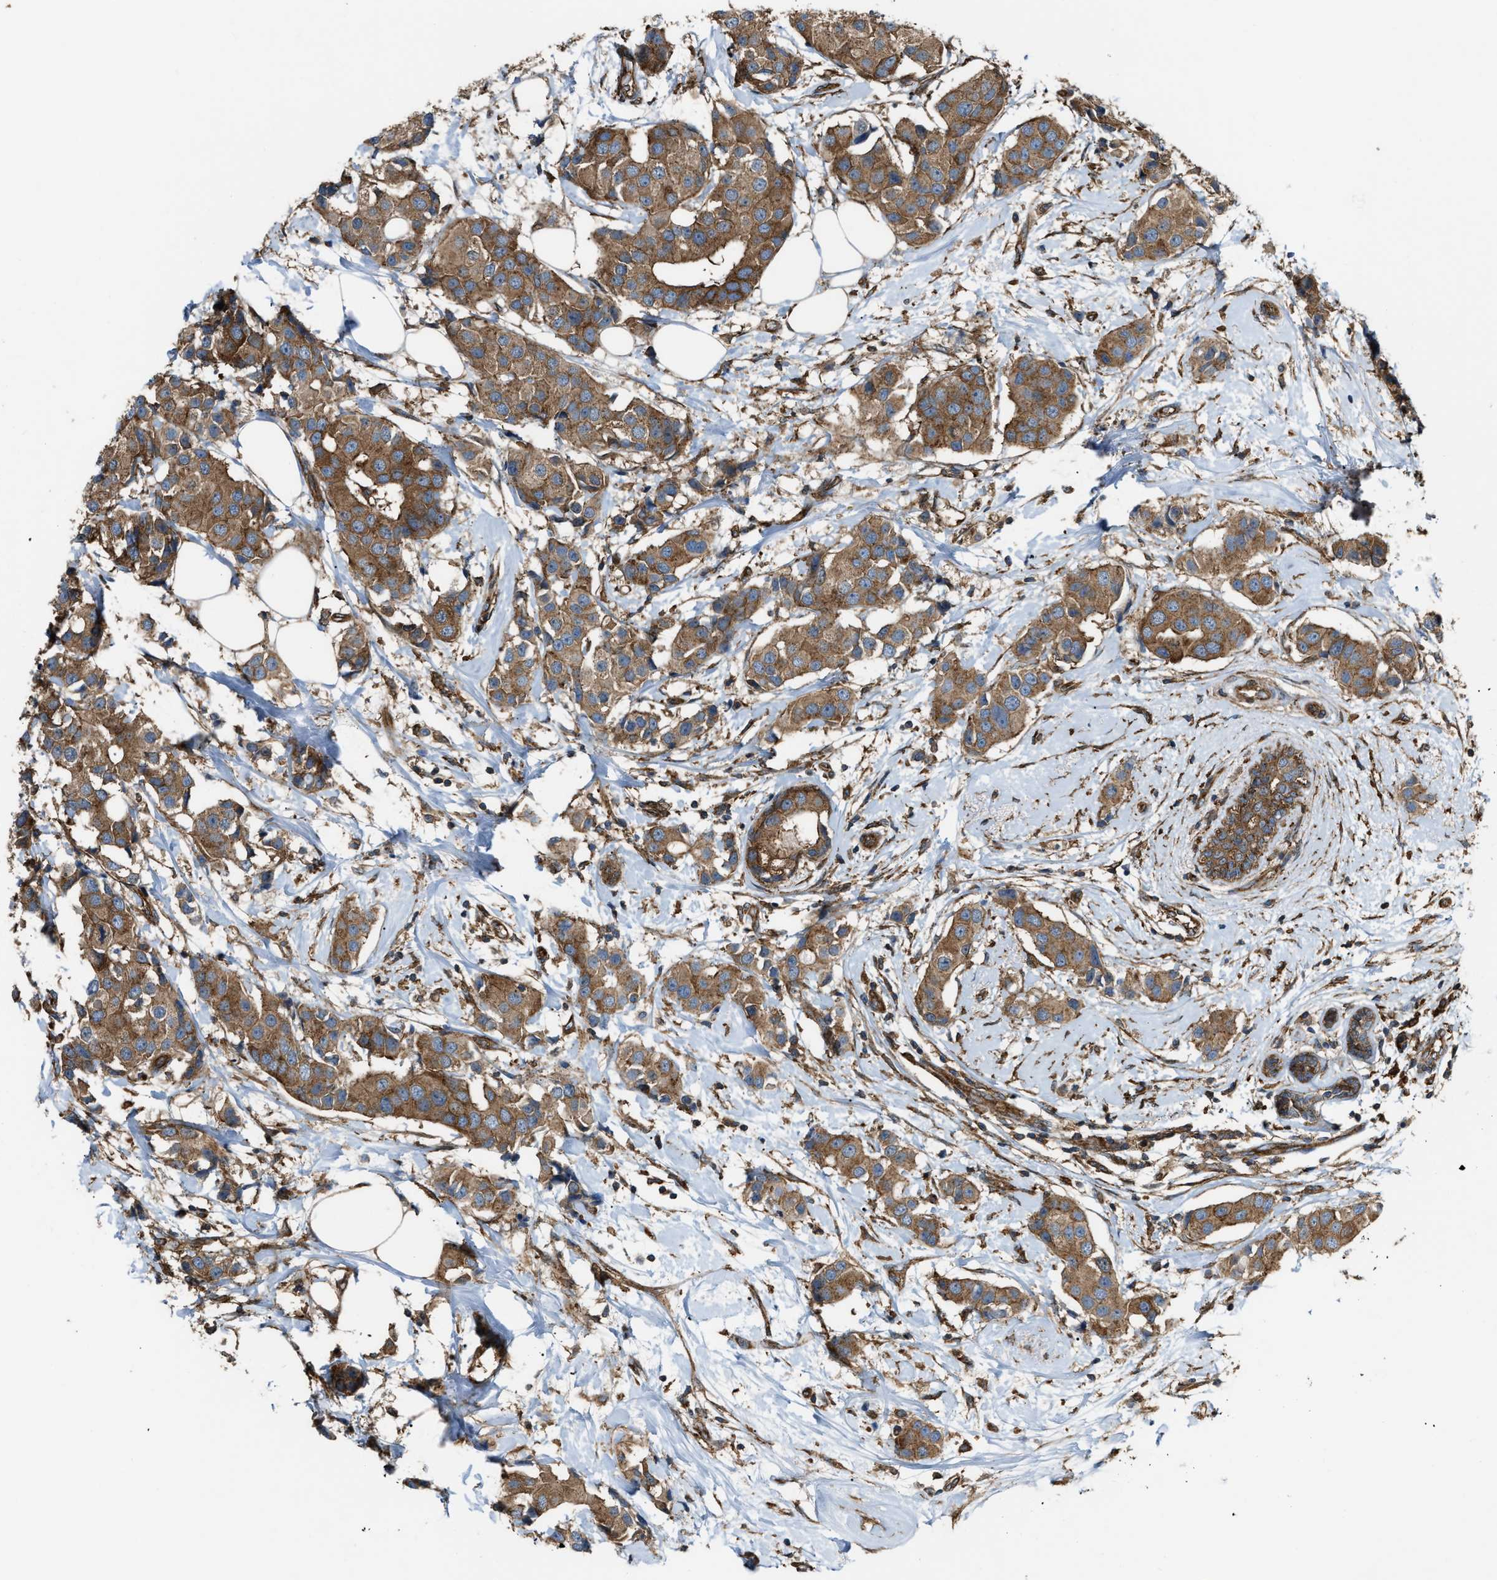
{"staining": {"intensity": "moderate", "quantity": ">75%", "location": "cytoplasmic/membranous"}, "tissue": "breast cancer", "cell_type": "Tumor cells", "image_type": "cancer", "snomed": [{"axis": "morphology", "description": "Normal tissue, NOS"}, {"axis": "morphology", "description": "Duct carcinoma"}, {"axis": "topography", "description": "Breast"}], "caption": "Immunohistochemistry of breast intraductal carcinoma exhibits medium levels of moderate cytoplasmic/membranous staining in approximately >75% of tumor cells.", "gene": "PICALM", "patient": {"sex": "female", "age": 39}}